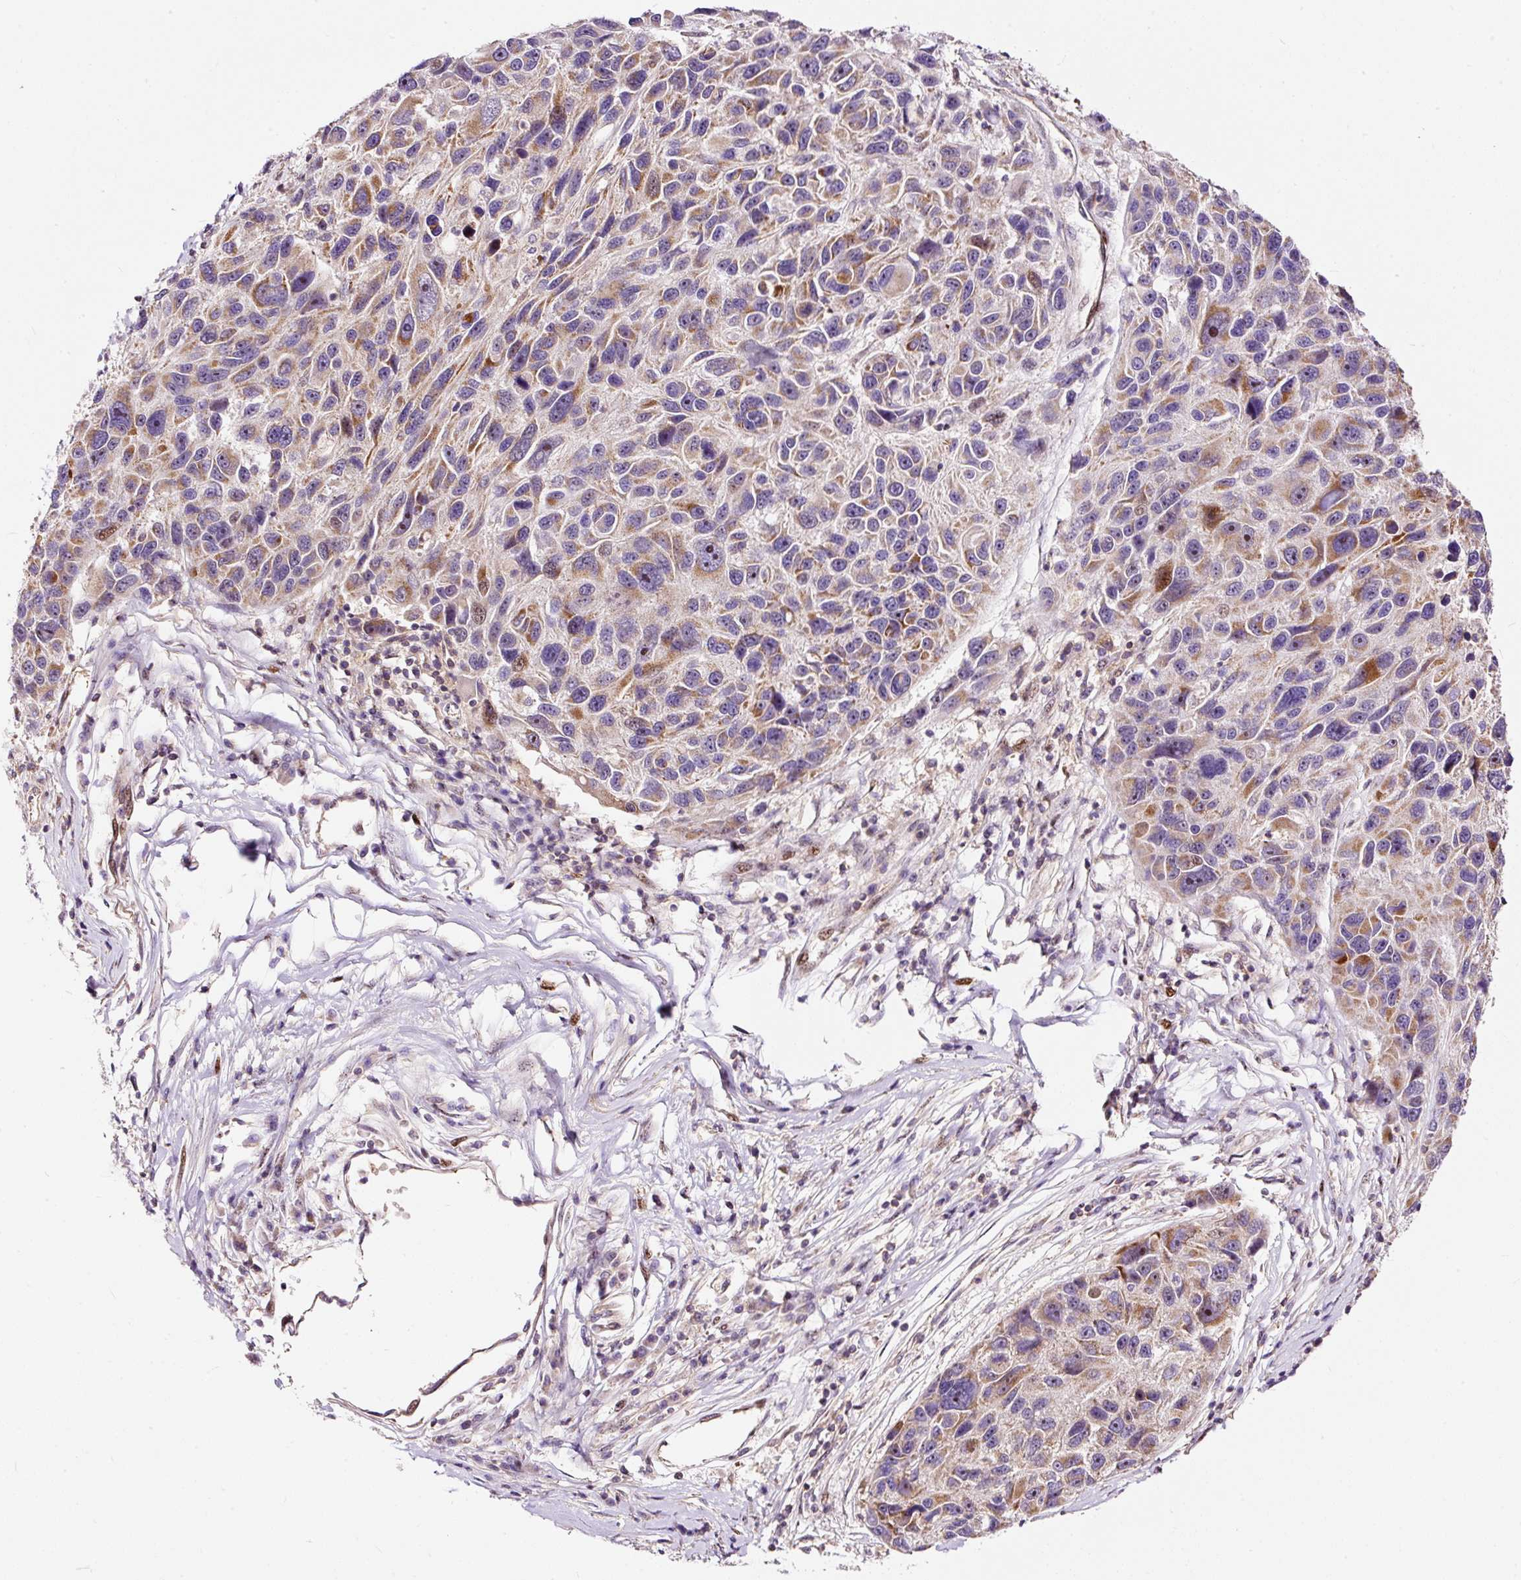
{"staining": {"intensity": "moderate", "quantity": "25%-75%", "location": "cytoplasmic/membranous,nuclear"}, "tissue": "melanoma", "cell_type": "Tumor cells", "image_type": "cancer", "snomed": [{"axis": "morphology", "description": "Malignant melanoma, NOS"}, {"axis": "topography", "description": "Skin"}], "caption": "A medium amount of moderate cytoplasmic/membranous and nuclear staining is appreciated in about 25%-75% of tumor cells in malignant melanoma tissue.", "gene": "BOLA3", "patient": {"sex": "male", "age": 53}}